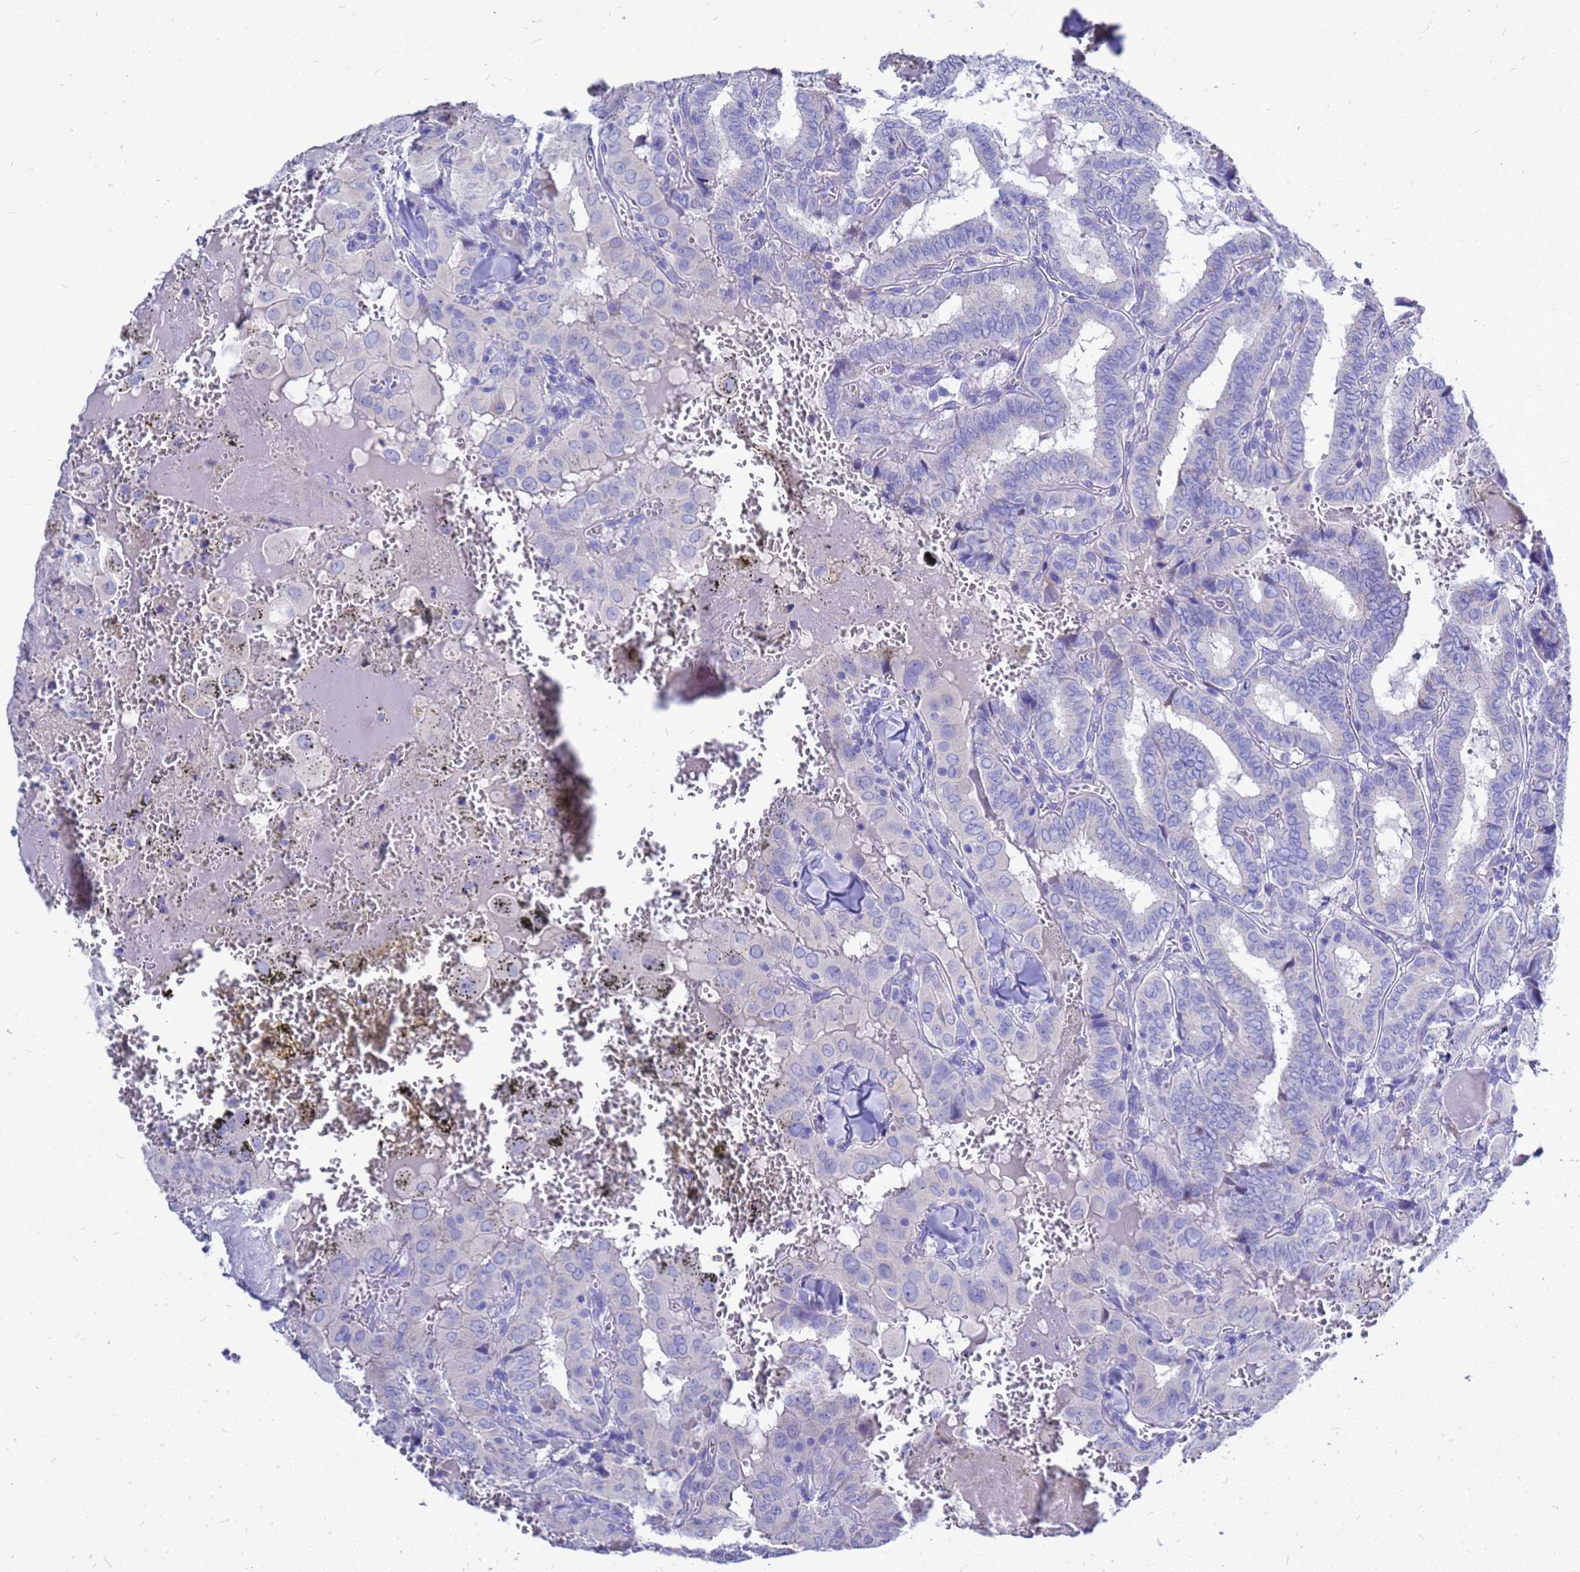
{"staining": {"intensity": "negative", "quantity": "none", "location": "none"}, "tissue": "thyroid cancer", "cell_type": "Tumor cells", "image_type": "cancer", "snomed": [{"axis": "morphology", "description": "Papillary adenocarcinoma, NOS"}, {"axis": "topography", "description": "Thyroid gland"}], "caption": "Thyroid cancer (papillary adenocarcinoma) stained for a protein using IHC displays no expression tumor cells.", "gene": "OR52E2", "patient": {"sex": "female", "age": 72}}